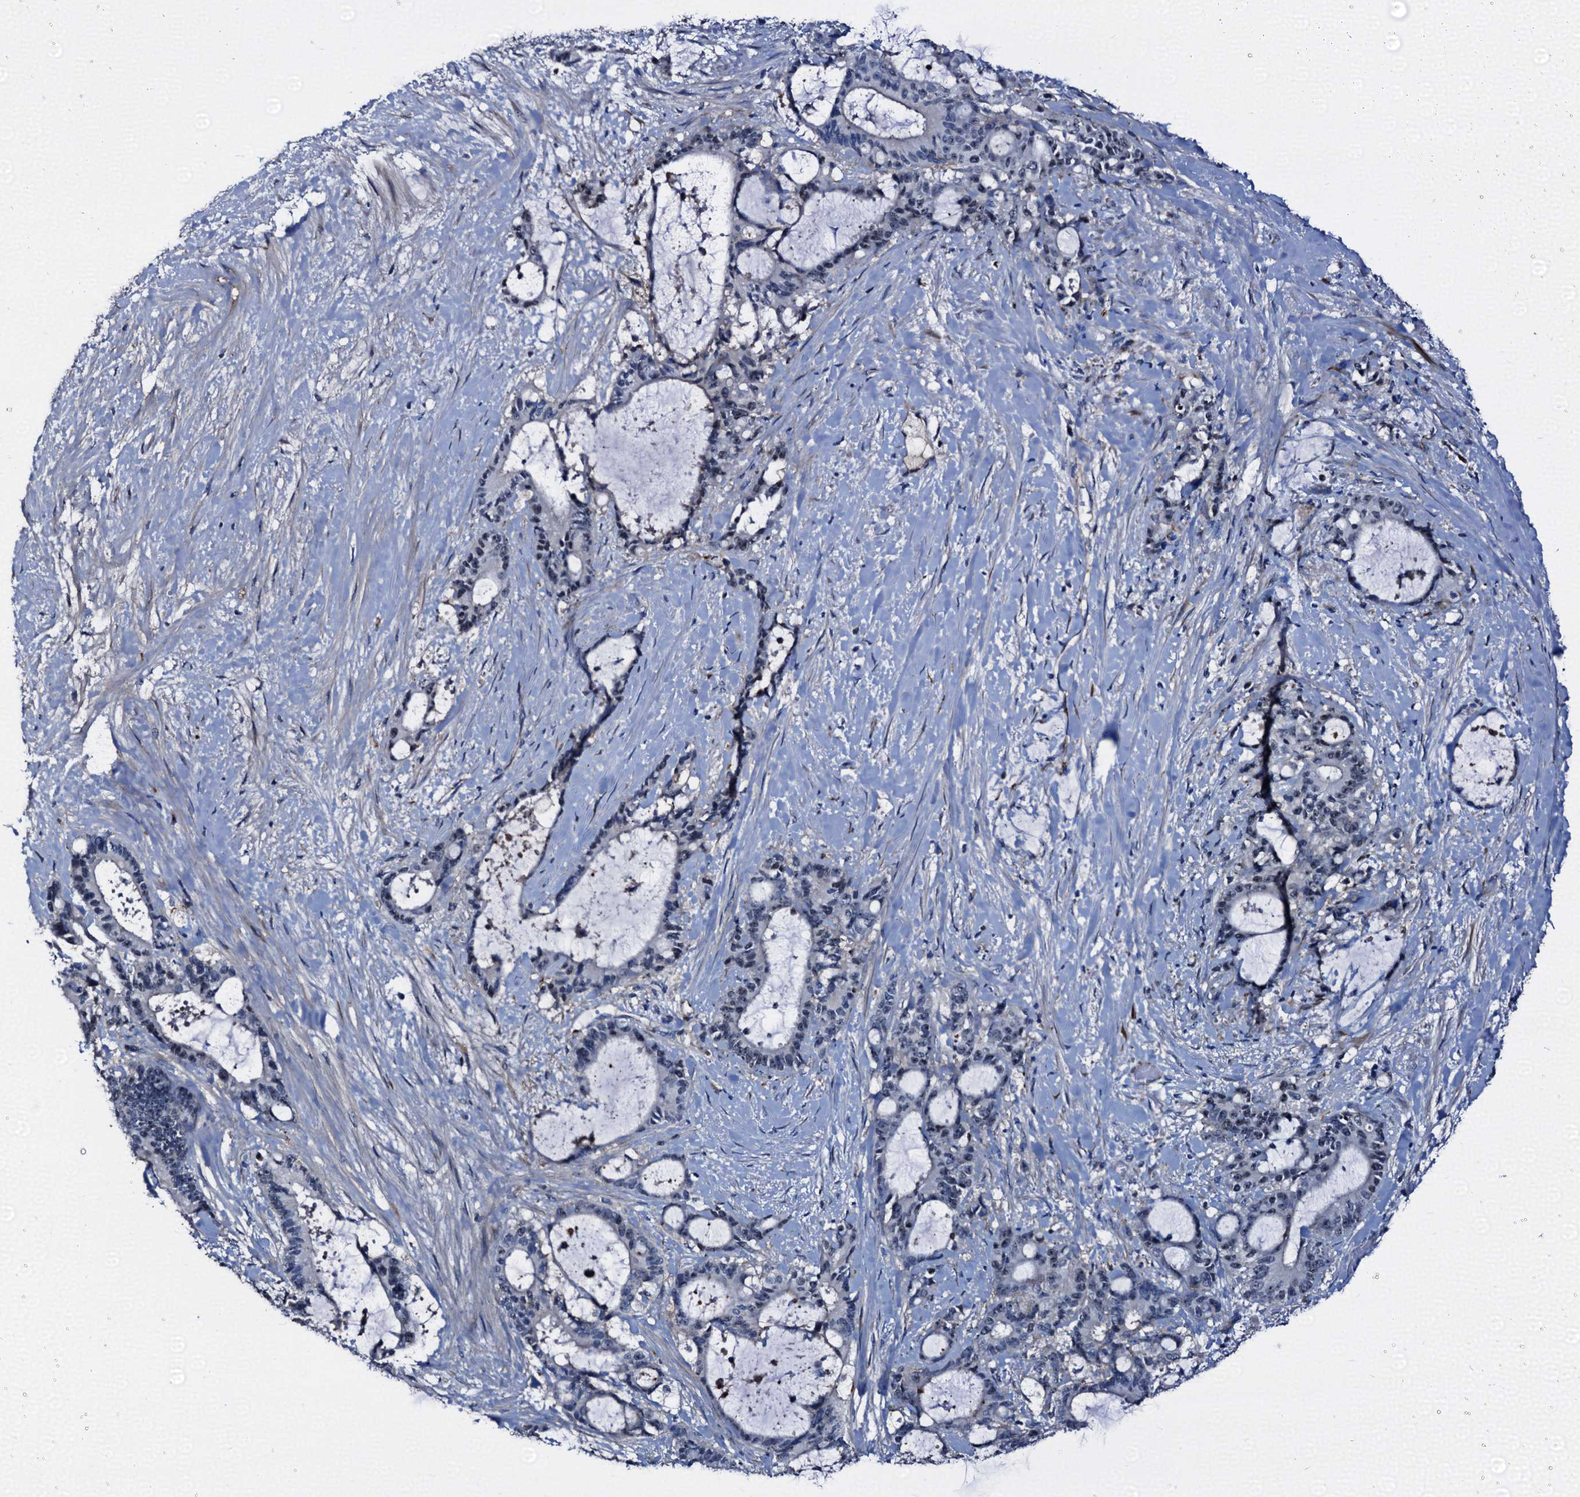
{"staining": {"intensity": "negative", "quantity": "none", "location": "none"}, "tissue": "liver cancer", "cell_type": "Tumor cells", "image_type": "cancer", "snomed": [{"axis": "morphology", "description": "Normal tissue, NOS"}, {"axis": "morphology", "description": "Cholangiocarcinoma"}, {"axis": "topography", "description": "Liver"}, {"axis": "topography", "description": "Peripheral nerve tissue"}], "caption": "There is no significant expression in tumor cells of liver cancer (cholangiocarcinoma).", "gene": "EMG1", "patient": {"sex": "female", "age": 73}}